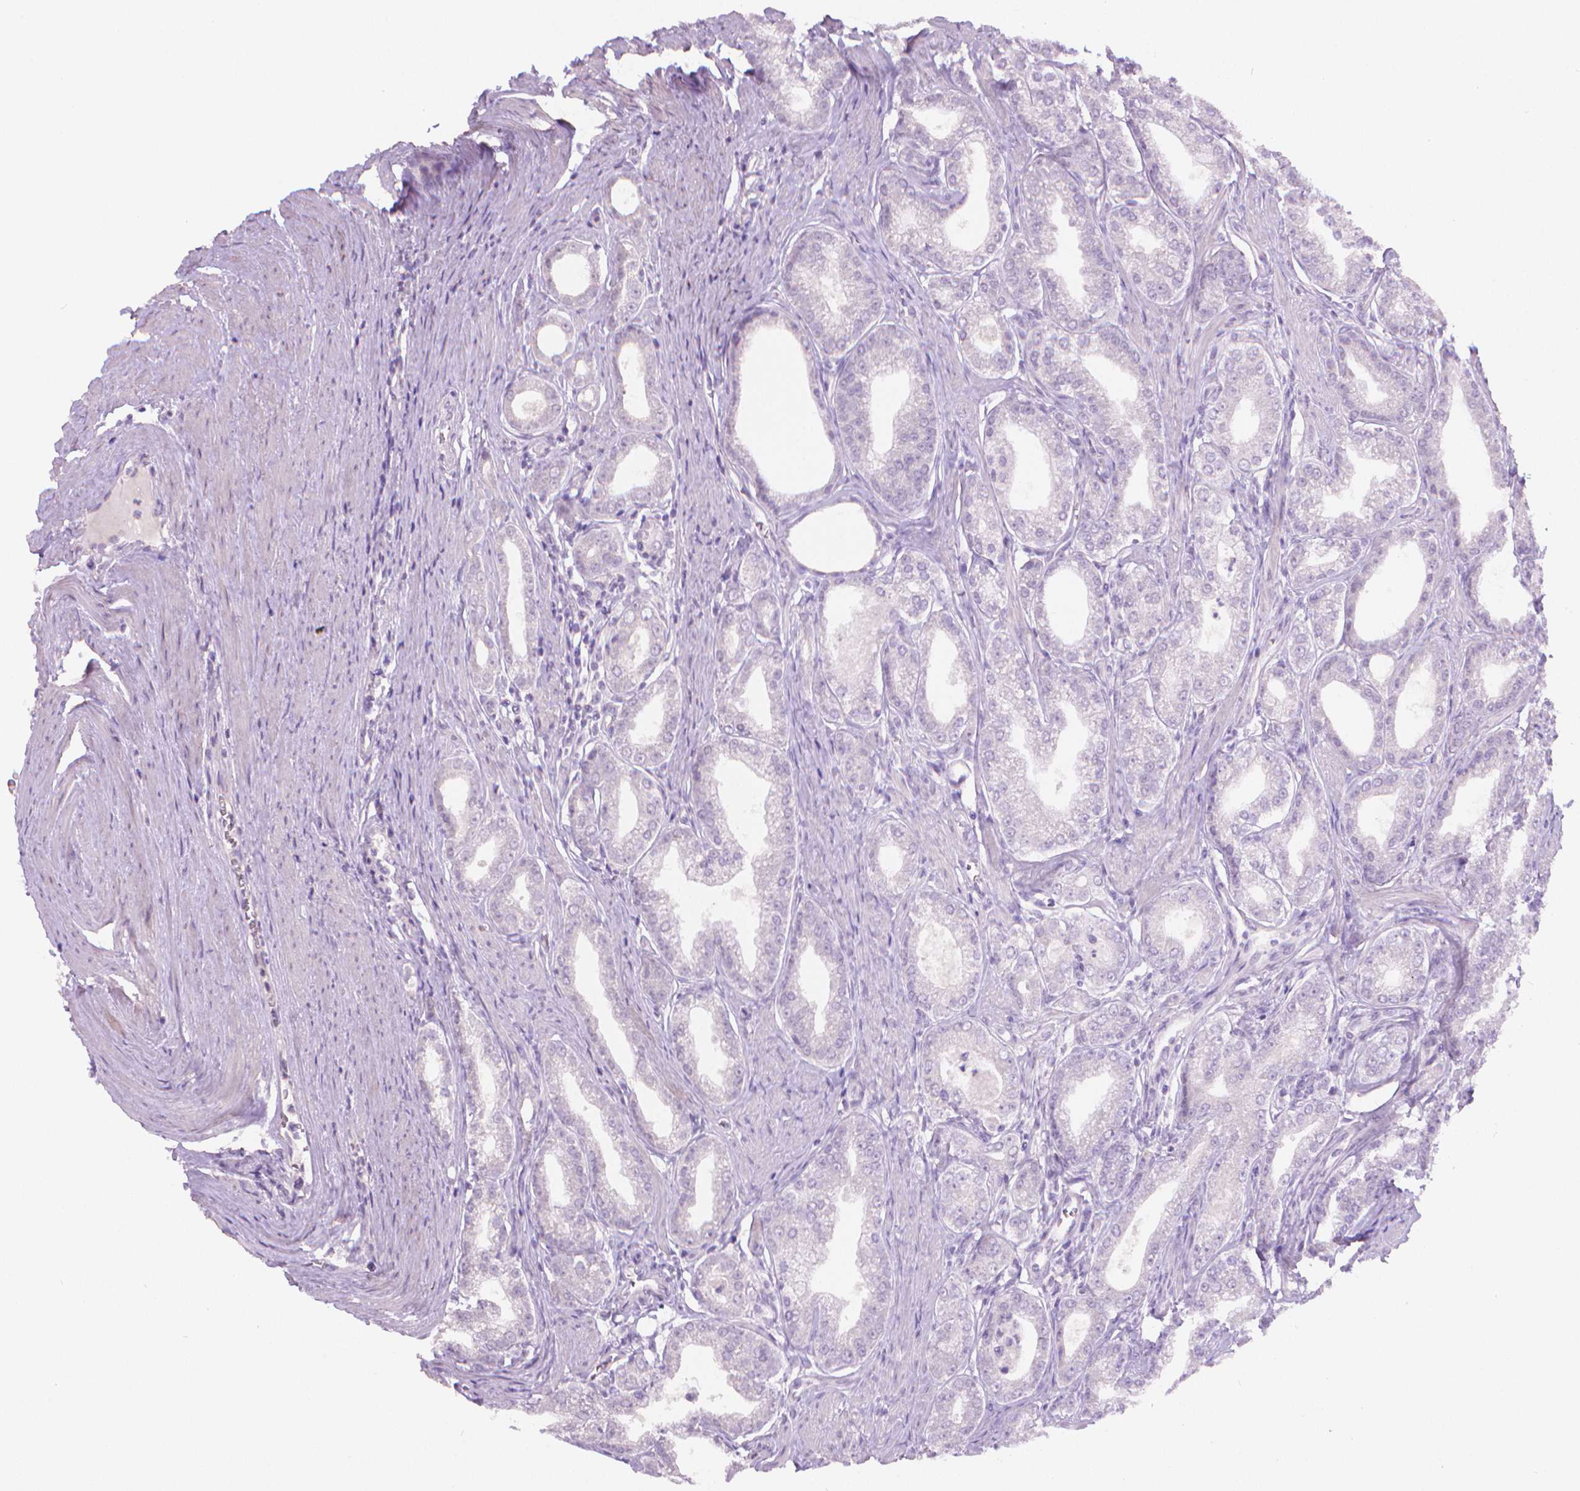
{"staining": {"intensity": "negative", "quantity": "none", "location": "none"}, "tissue": "prostate cancer", "cell_type": "Tumor cells", "image_type": "cancer", "snomed": [{"axis": "morphology", "description": "Adenocarcinoma, NOS"}, {"axis": "topography", "description": "Prostate"}], "caption": "Photomicrograph shows no significant protein positivity in tumor cells of prostate cancer (adenocarcinoma).", "gene": "TNNI2", "patient": {"sex": "male", "age": 71}}